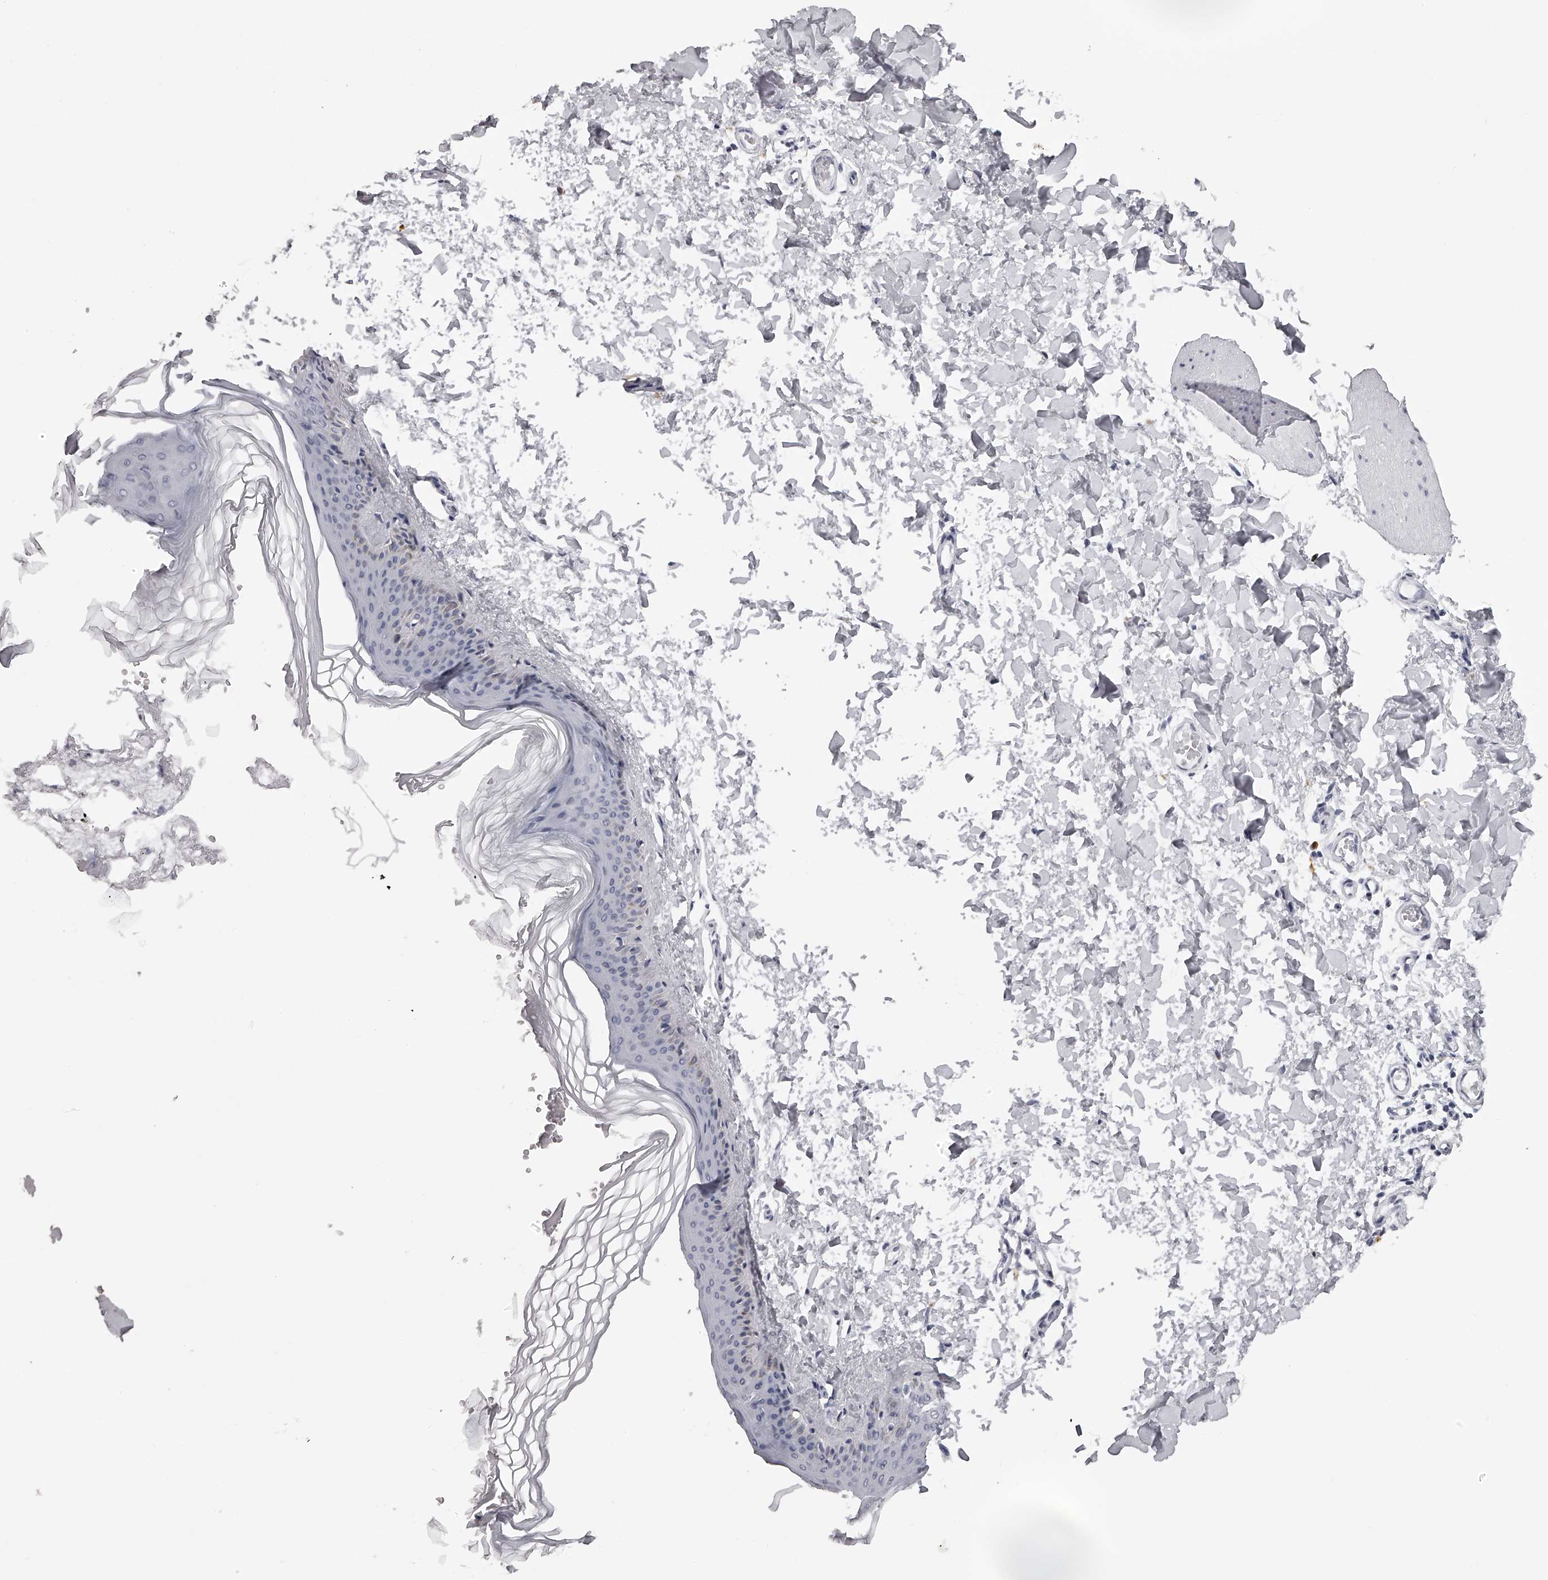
{"staining": {"intensity": "negative", "quantity": "none", "location": "none"}, "tissue": "skin", "cell_type": "Fibroblasts", "image_type": "normal", "snomed": [{"axis": "morphology", "description": "Normal tissue, NOS"}, {"axis": "topography", "description": "Skin"}], "caption": "A micrograph of human skin is negative for staining in fibroblasts. (DAB (3,3'-diaminobenzidine) immunohistochemistry (IHC) with hematoxylin counter stain).", "gene": "SEC11C", "patient": {"sex": "female", "age": 27}}